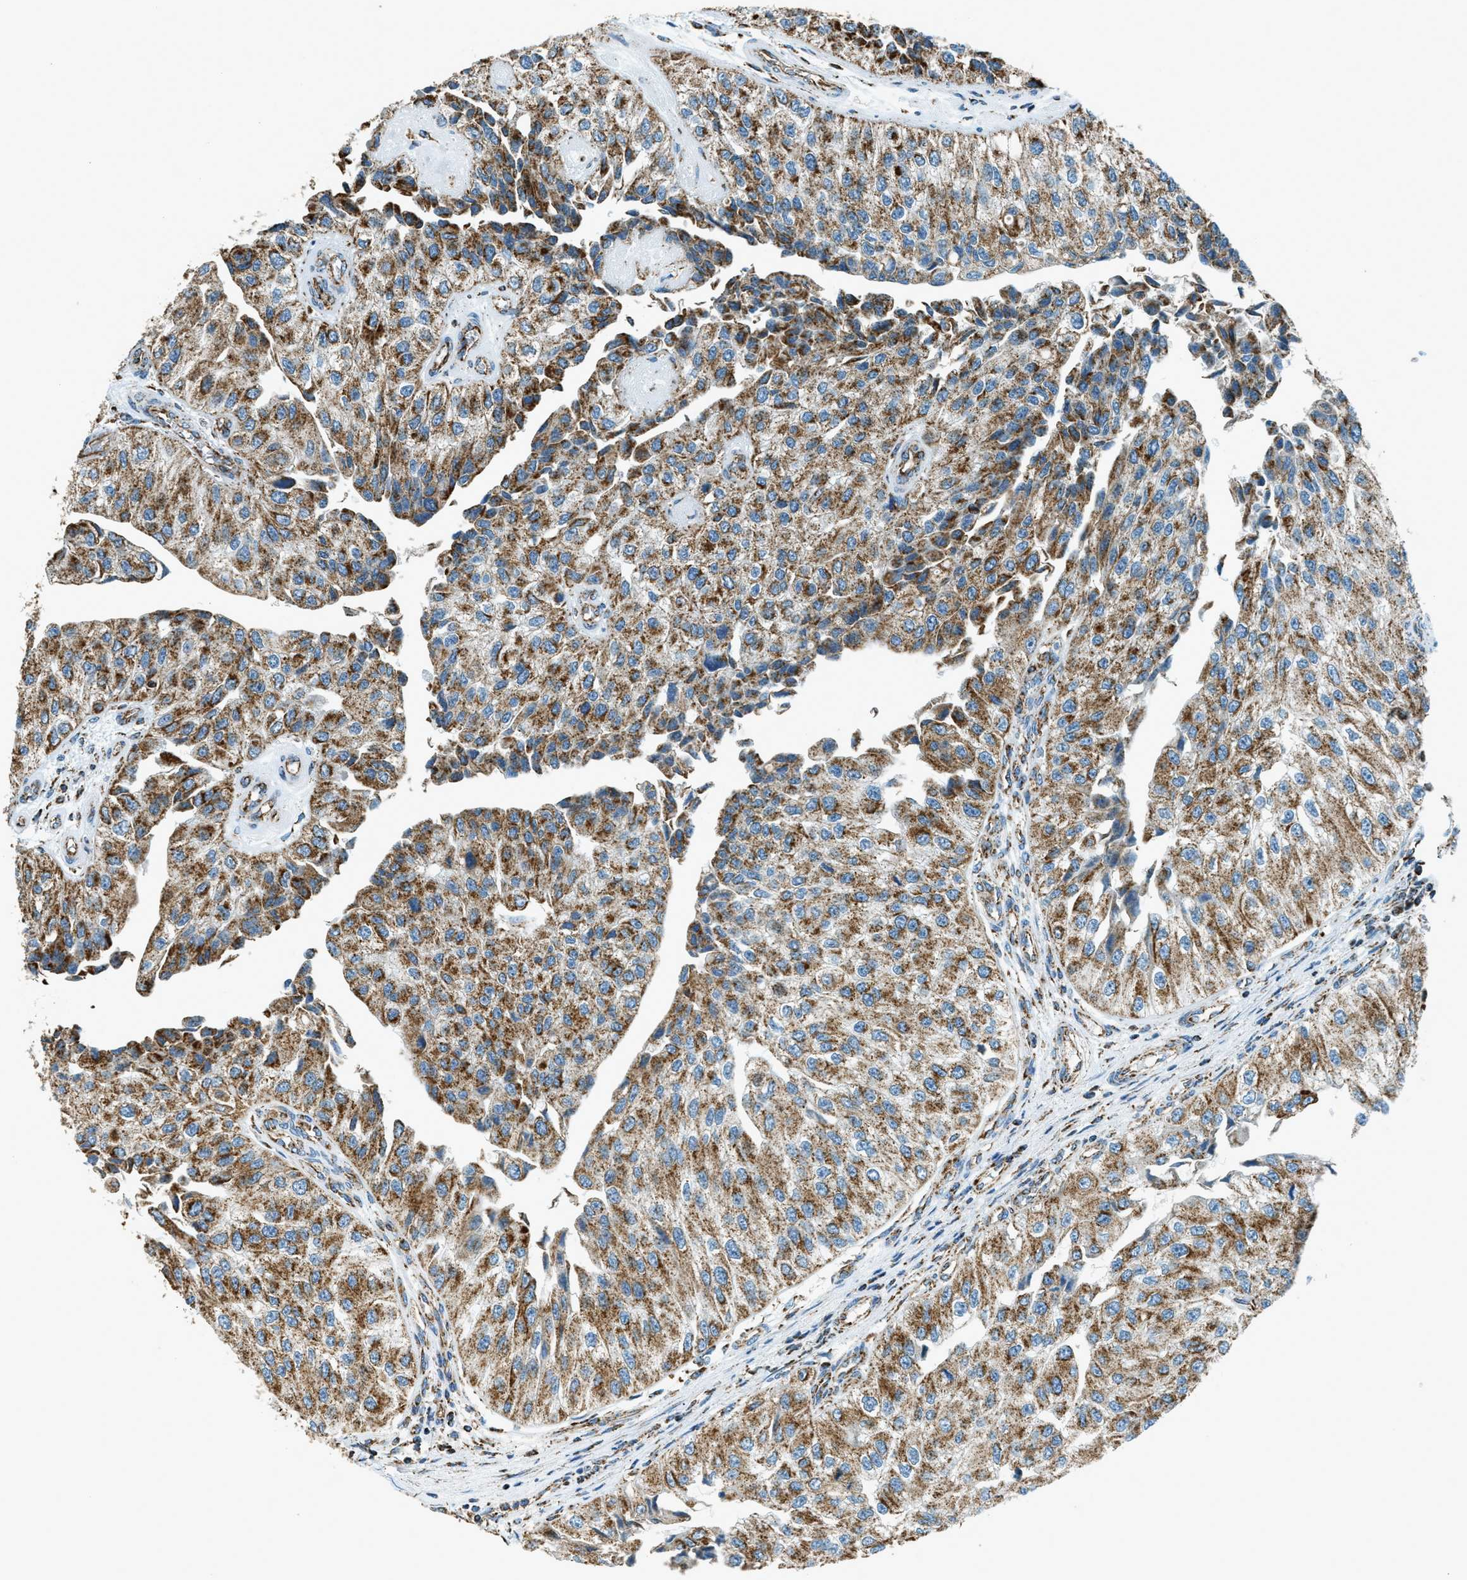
{"staining": {"intensity": "moderate", "quantity": ">75%", "location": "cytoplasmic/membranous"}, "tissue": "urothelial cancer", "cell_type": "Tumor cells", "image_type": "cancer", "snomed": [{"axis": "morphology", "description": "Urothelial carcinoma, High grade"}, {"axis": "topography", "description": "Kidney"}, {"axis": "topography", "description": "Urinary bladder"}], "caption": "Tumor cells display medium levels of moderate cytoplasmic/membranous staining in about >75% of cells in urothelial carcinoma (high-grade). Ihc stains the protein of interest in brown and the nuclei are stained blue.", "gene": "CHST15", "patient": {"sex": "male", "age": 77}}